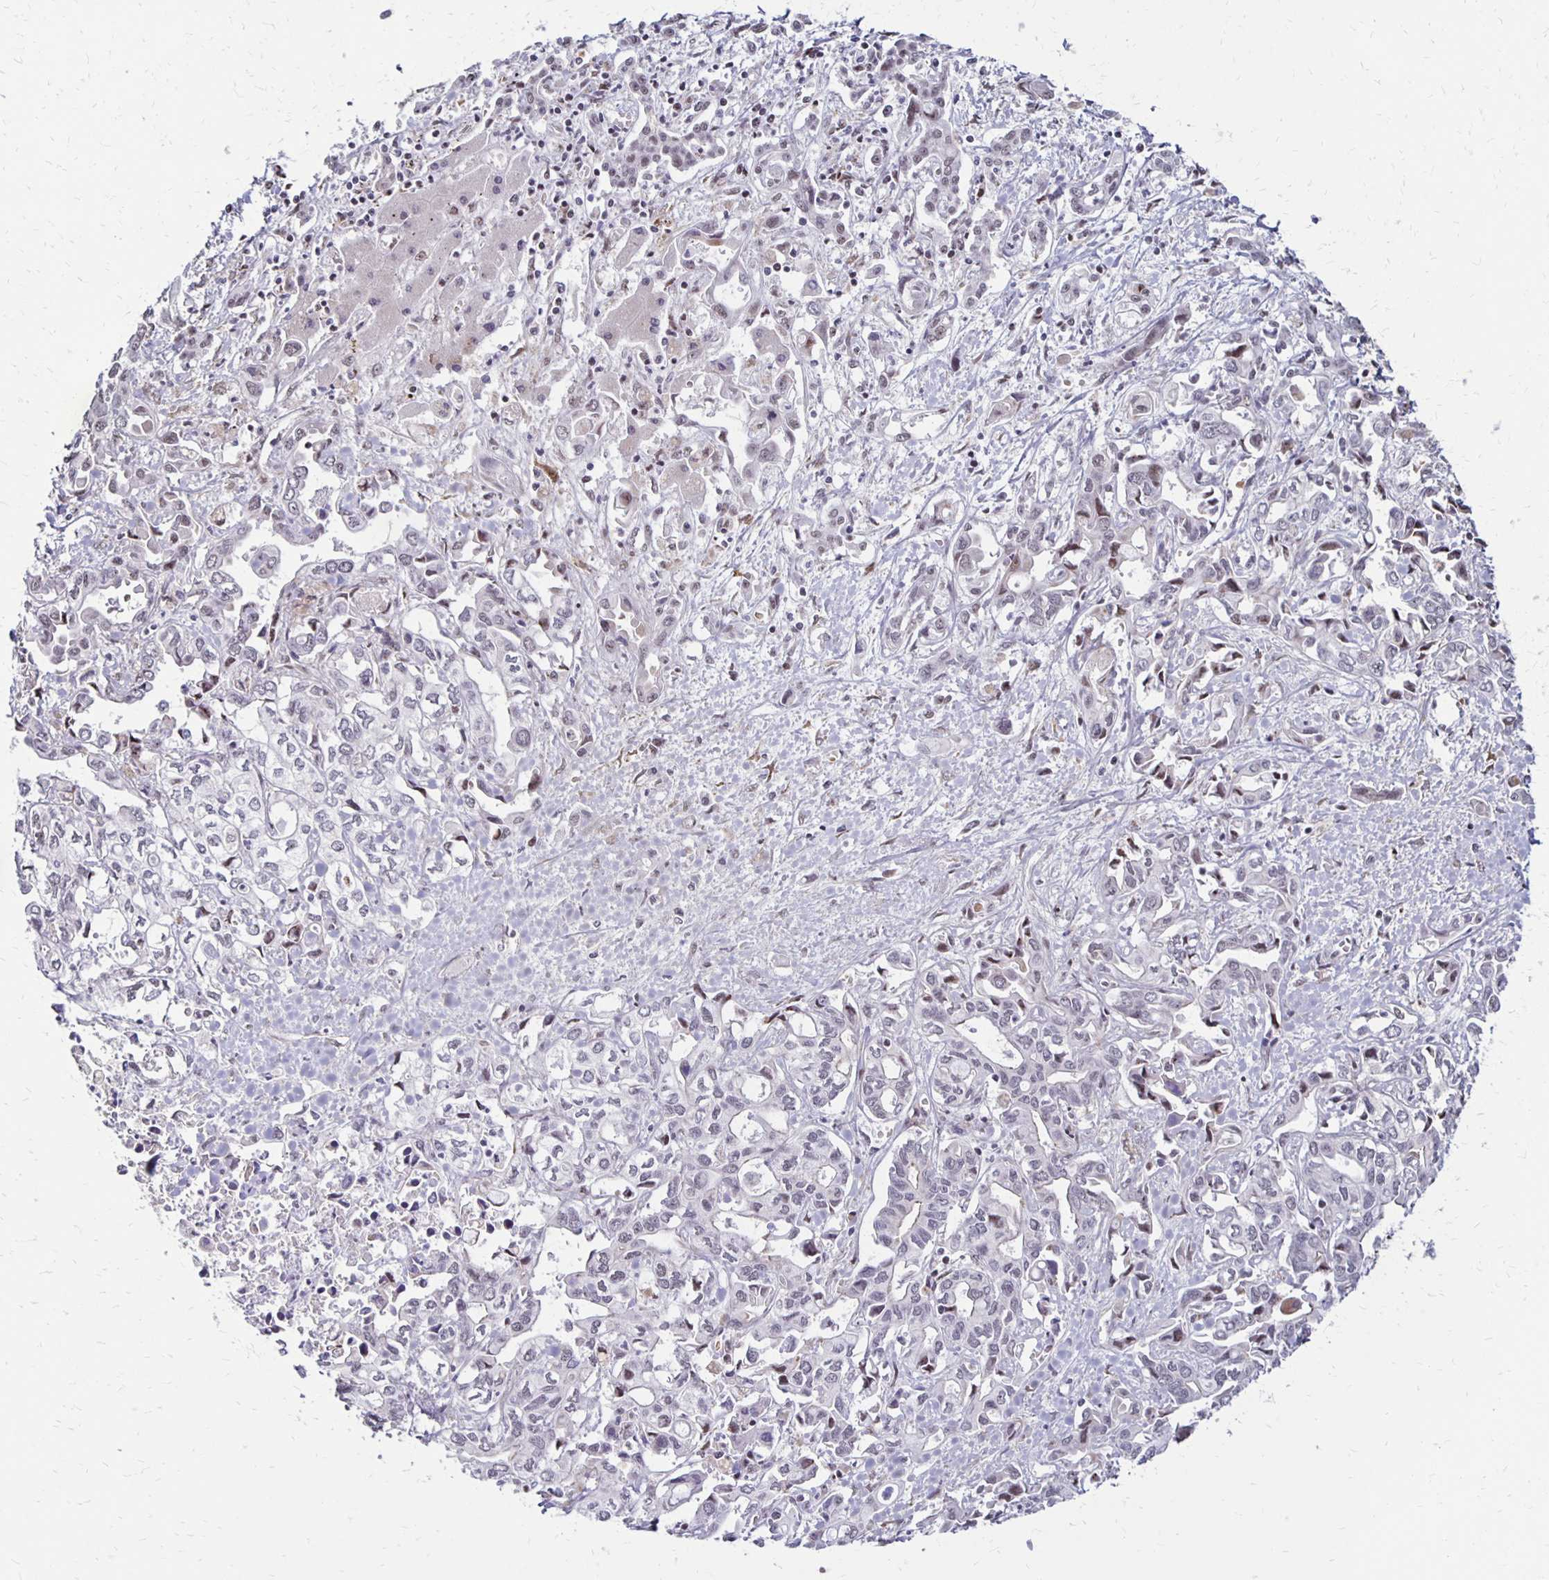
{"staining": {"intensity": "weak", "quantity": "<25%", "location": "nuclear"}, "tissue": "liver cancer", "cell_type": "Tumor cells", "image_type": "cancer", "snomed": [{"axis": "morphology", "description": "Cholangiocarcinoma"}, {"axis": "topography", "description": "Liver"}], "caption": "Tumor cells are negative for brown protein staining in liver cancer (cholangiocarcinoma).", "gene": "DAGLA", "patient": {"sex": "female", "age": 64}}